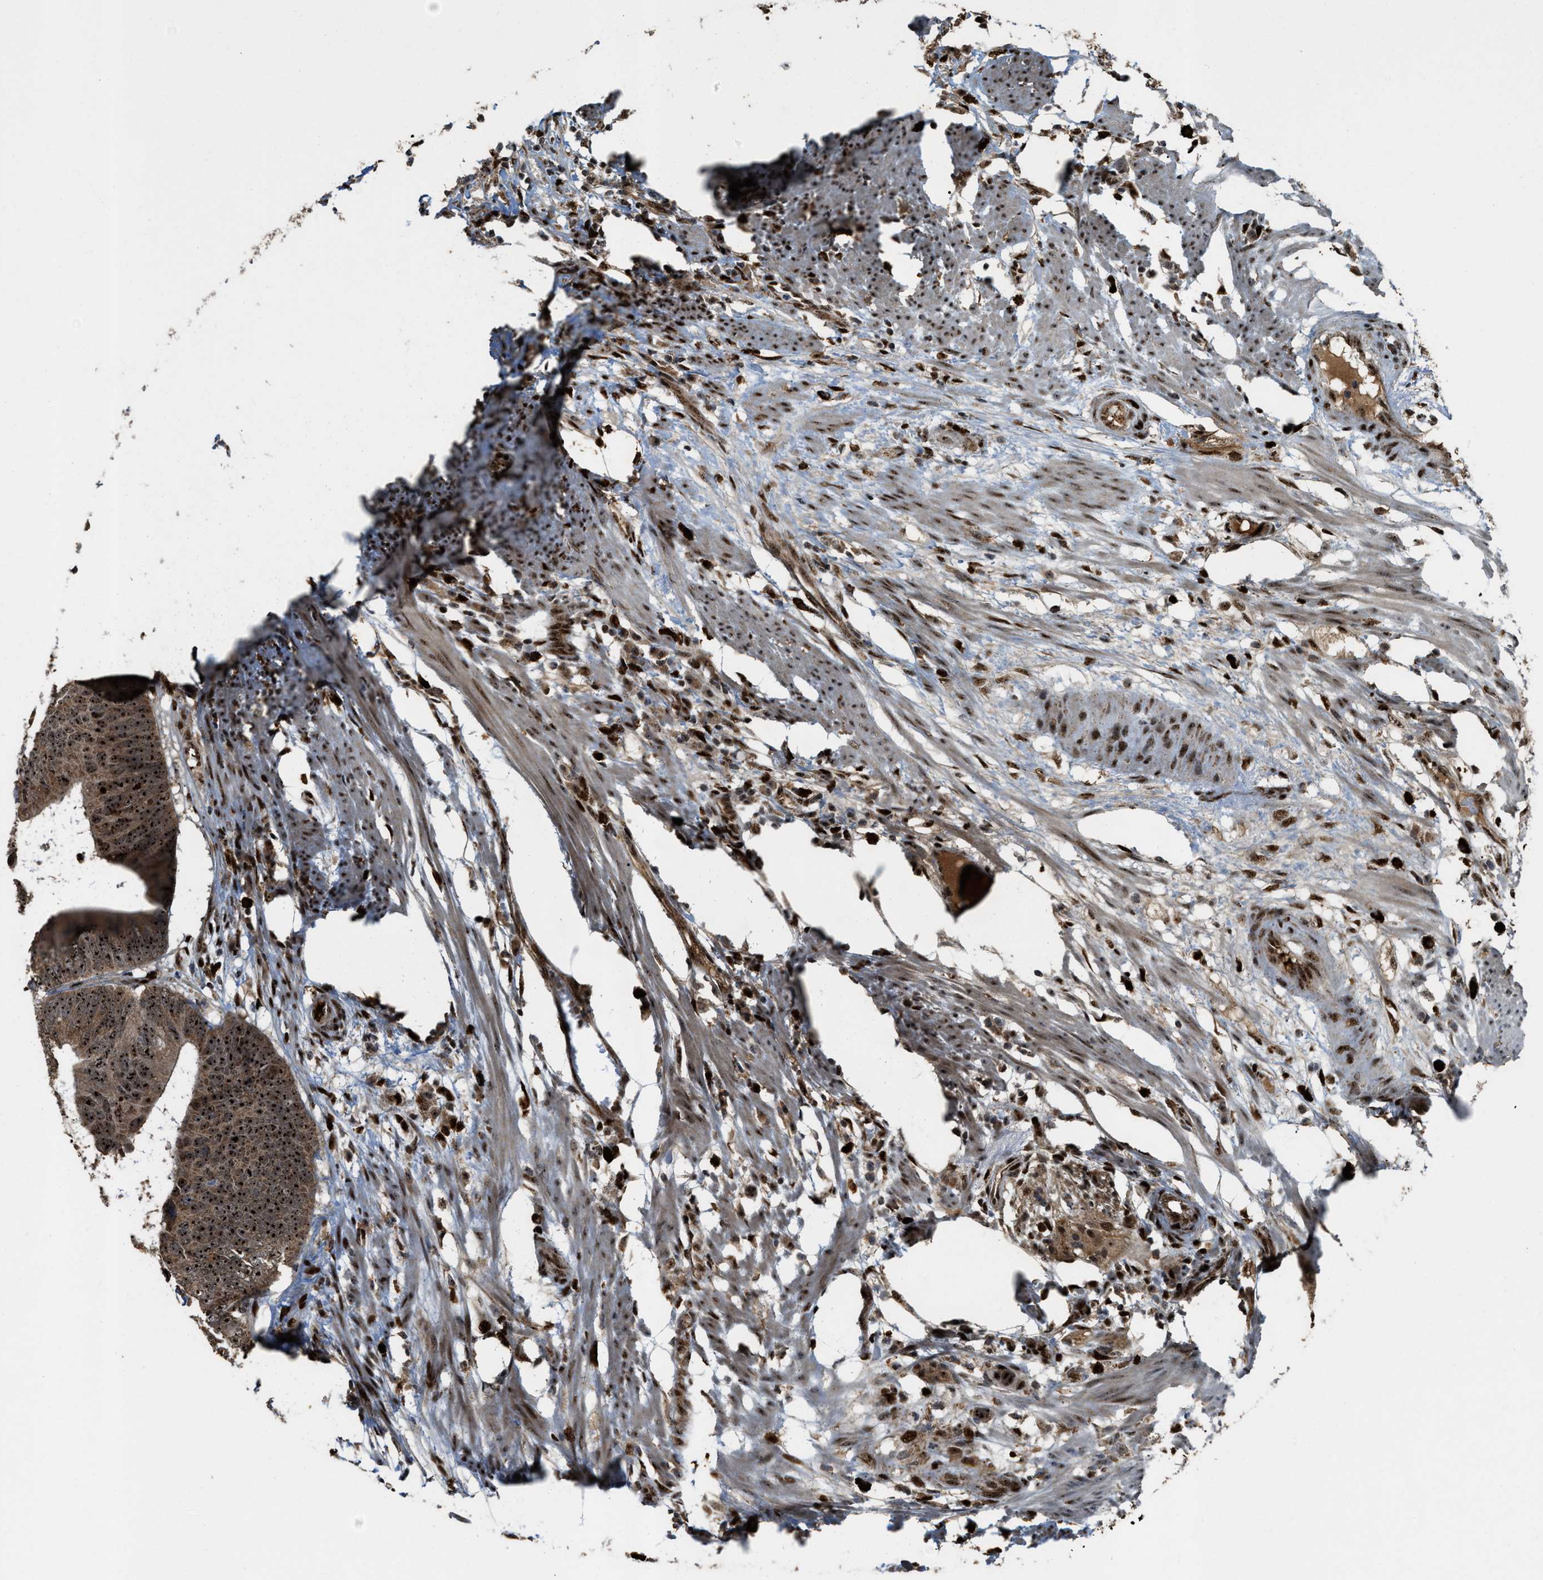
{"staining": {"intensity": "strong", "quantity": ">75%", "location": "cytoplasmic/membranous,nuclear"}, "tissue": "colorectal cancer", "cell_type": "Tumor cells", "image_type": "cancer", "snomed": [{"axis": "morphology", "description": "Adenocarcinoma, NOS"}, {"axis": "topography", "description": "Colon"}], "caption": "High-magnification brightfield microscopy of colorectal cancer (adenocarcinoma) stained with DAB (3,3'-diaminobenzidine) (brown) and counterstained with hematoxylin (blue). tumor cells exhibit strong cytoplasmic/membranous and nuclear staining is appreciated in approximately>75% of cells. (IHC, brightfield microscopy, high magnification).", "gene": "ZNF687", "patient": {"sex": "male", "age": 56}}